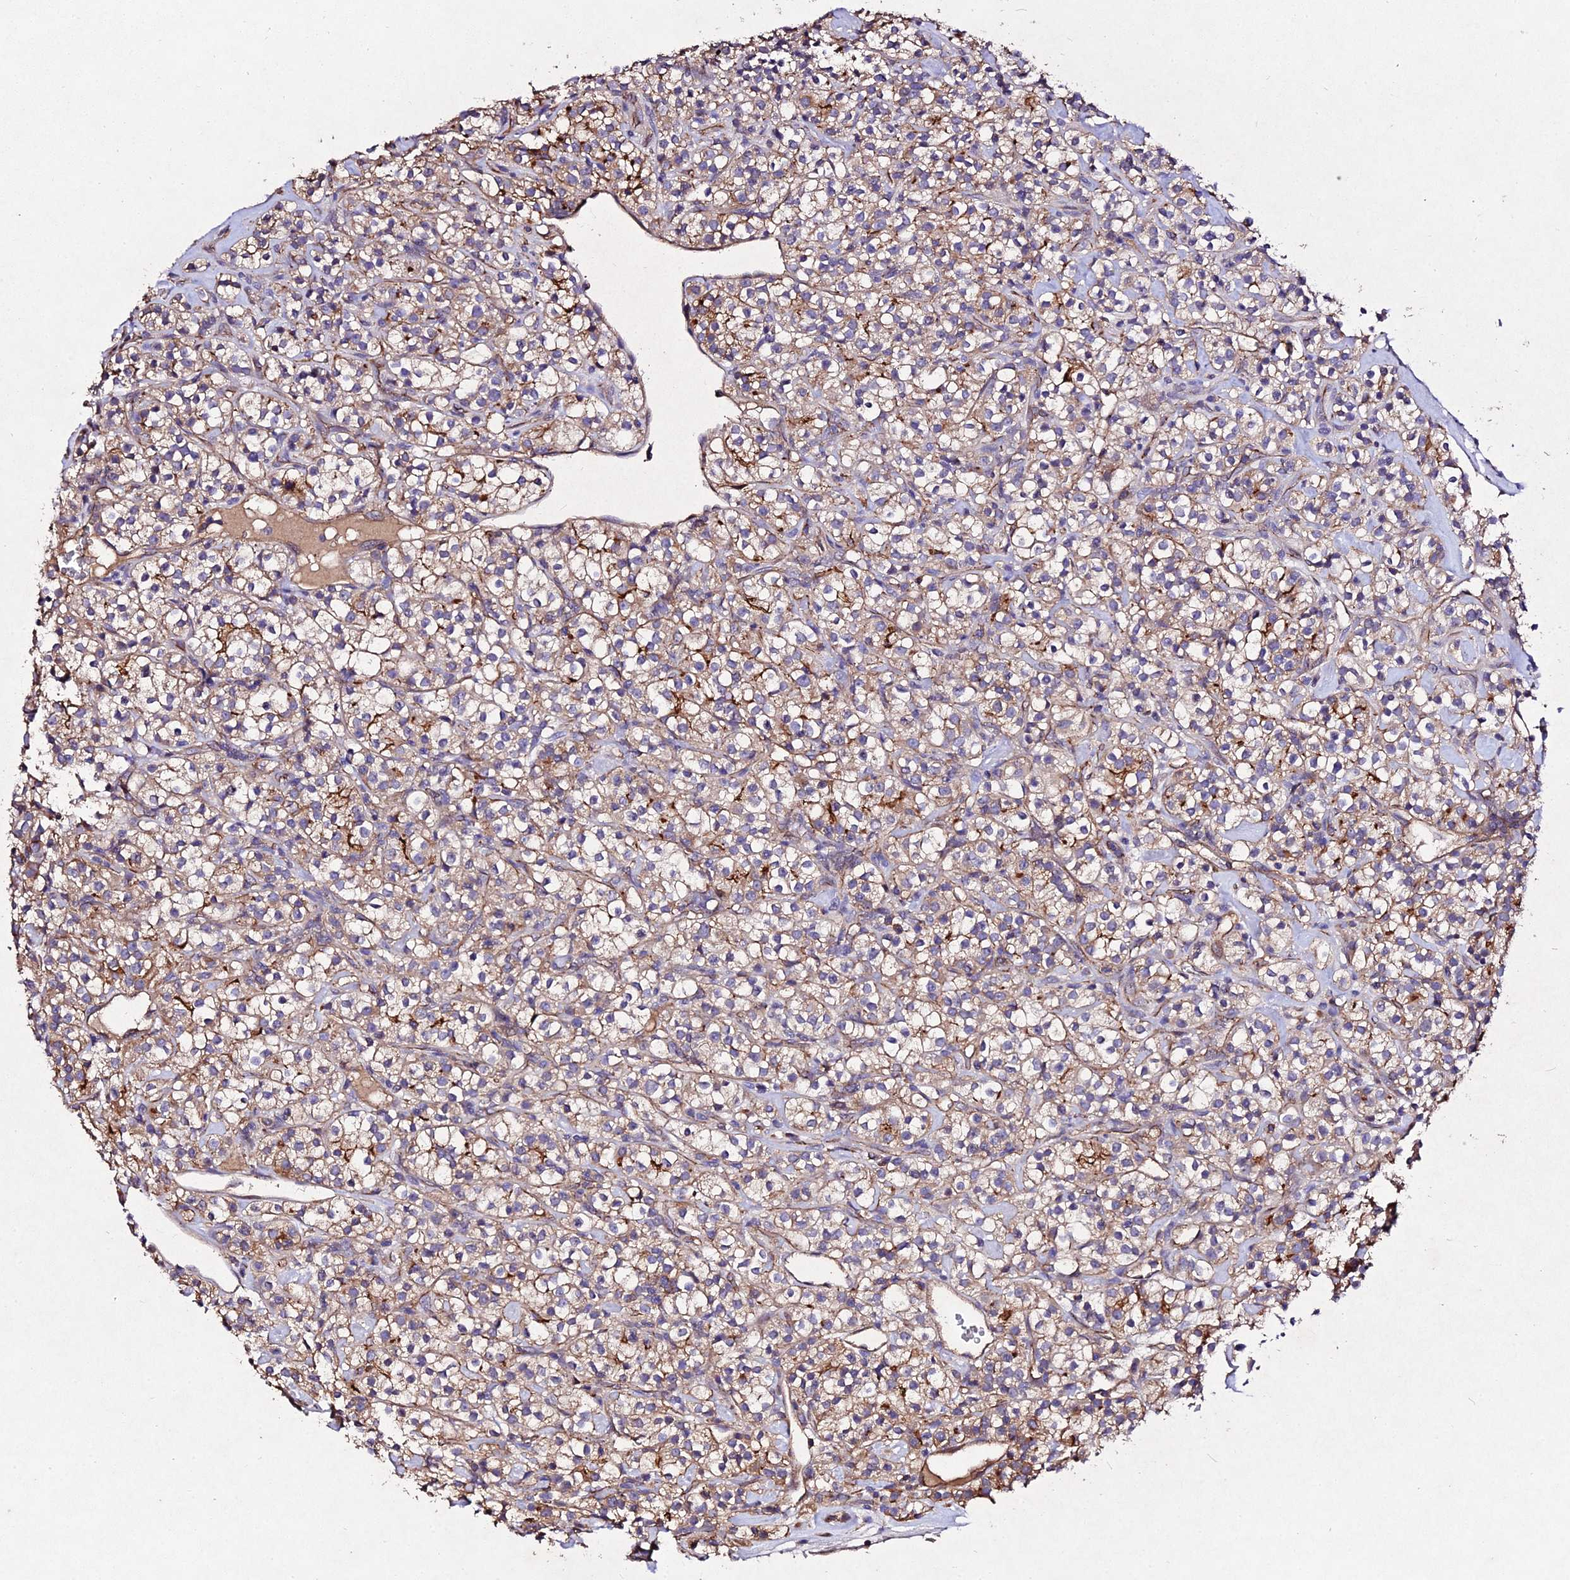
{"staining": {"intensity": "moderate", "quantity": "25%-75%", "location": "cytoplasmic/membranous"}, "tissue": "renal cancer", "cell_type": "Tumor cells", "image_type": "cancer", "snomed": [{"axis": "morphology", "description": "Adenocarcinoma, NOS"}, {"axis": "topography", "description": "Kidney"}], "caption": "Tumor cells exhibit medium levels of moderate cytoplasmic/membranous positivity in about 25%-75% of cells in renal cancer (adenocarcinoma).", "gene": "AP3M2", "patient": {"sex": "male", "age": 77}}